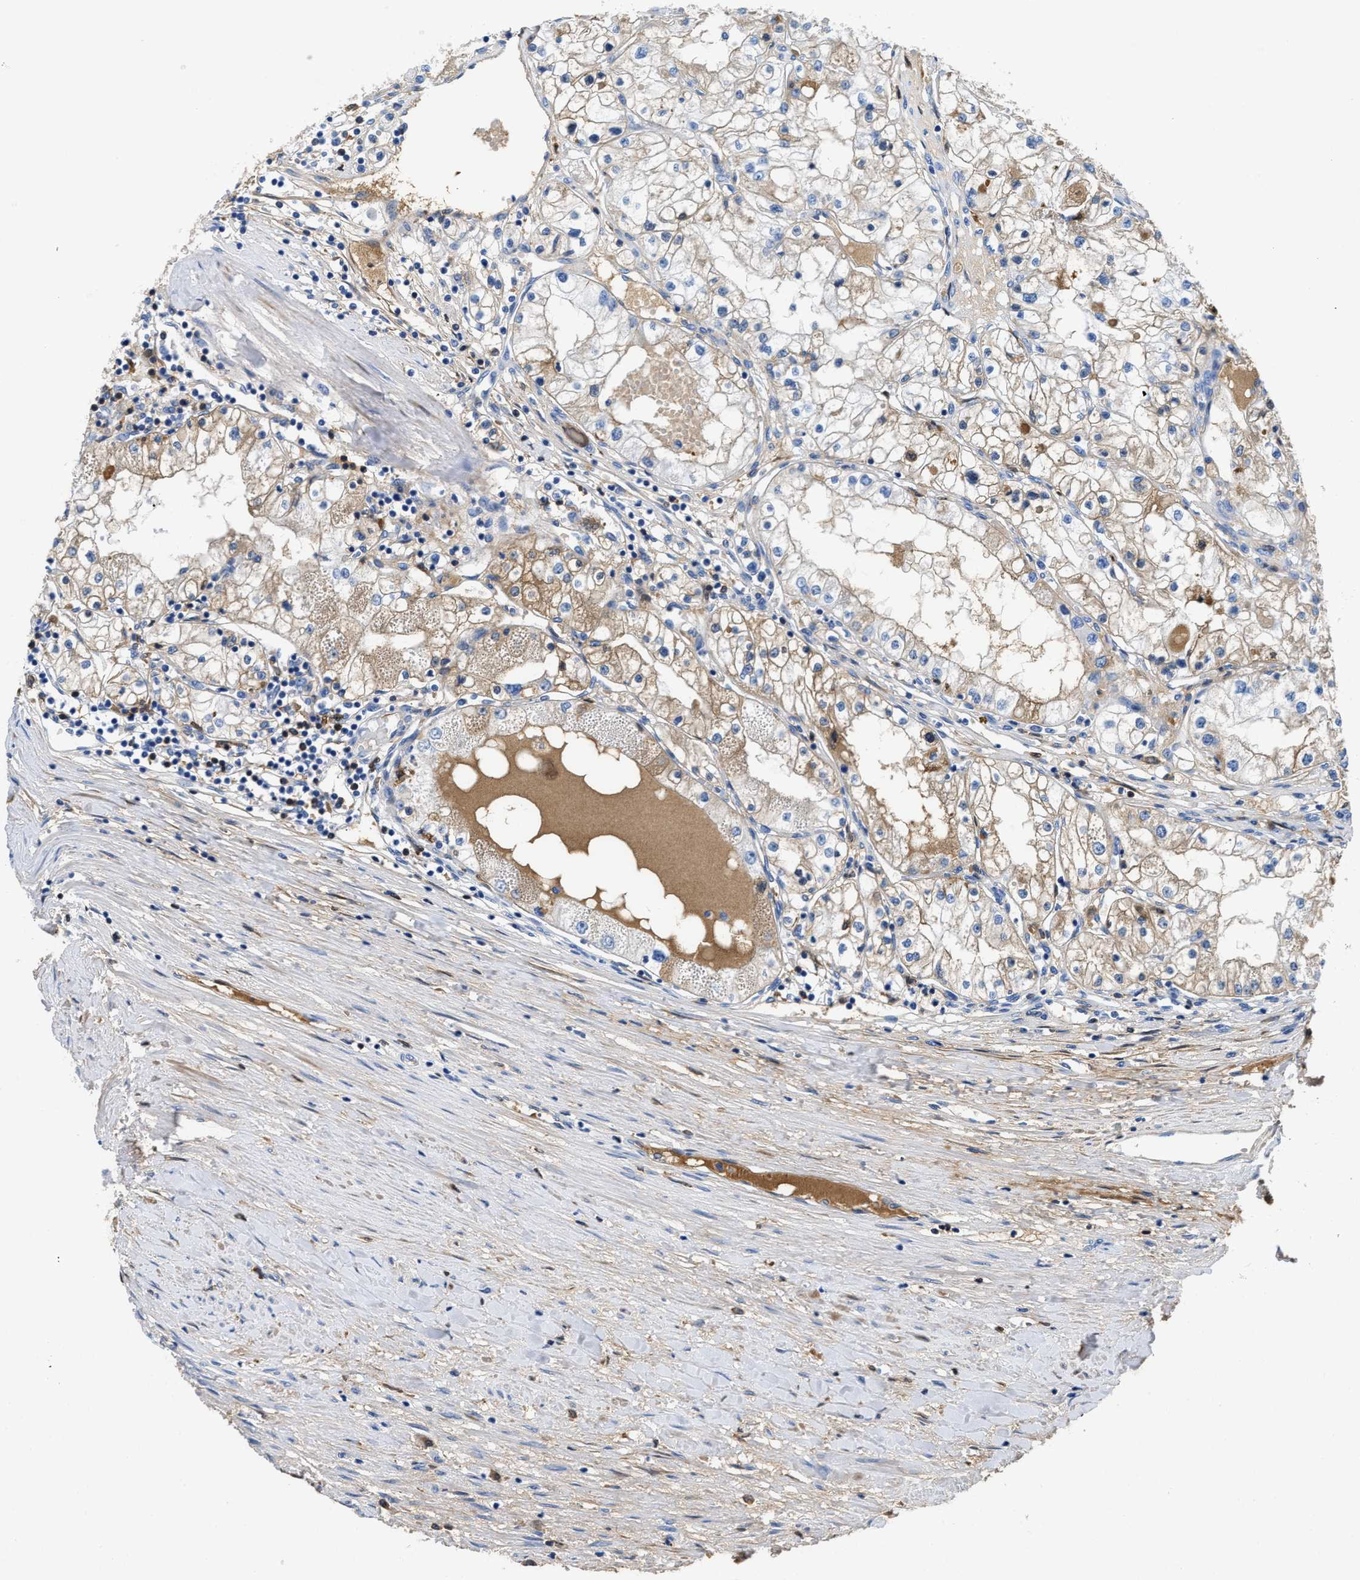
{"staining": {"intensity": "weak", "quantity": ">75%", "location": "cytoplasmic/membranous"}, "tissue": "renal cancer", "cell_type": "Tumor cells", "image_type": "cancer", "snomed": [{"axis": "morphology", "description": "Adenocarcinoma, NOS"}, {"axis": "topography", "description": "Kidney"}], "caption": "The micrograph displays immunohistochemical staining of renal adenocarcinoma. There is weak cytoplasmic/membranous positivity is appreciated in about >75% of tumor cells.", "gene": "GC", "patient": {"sex": "male", "age": 68}}